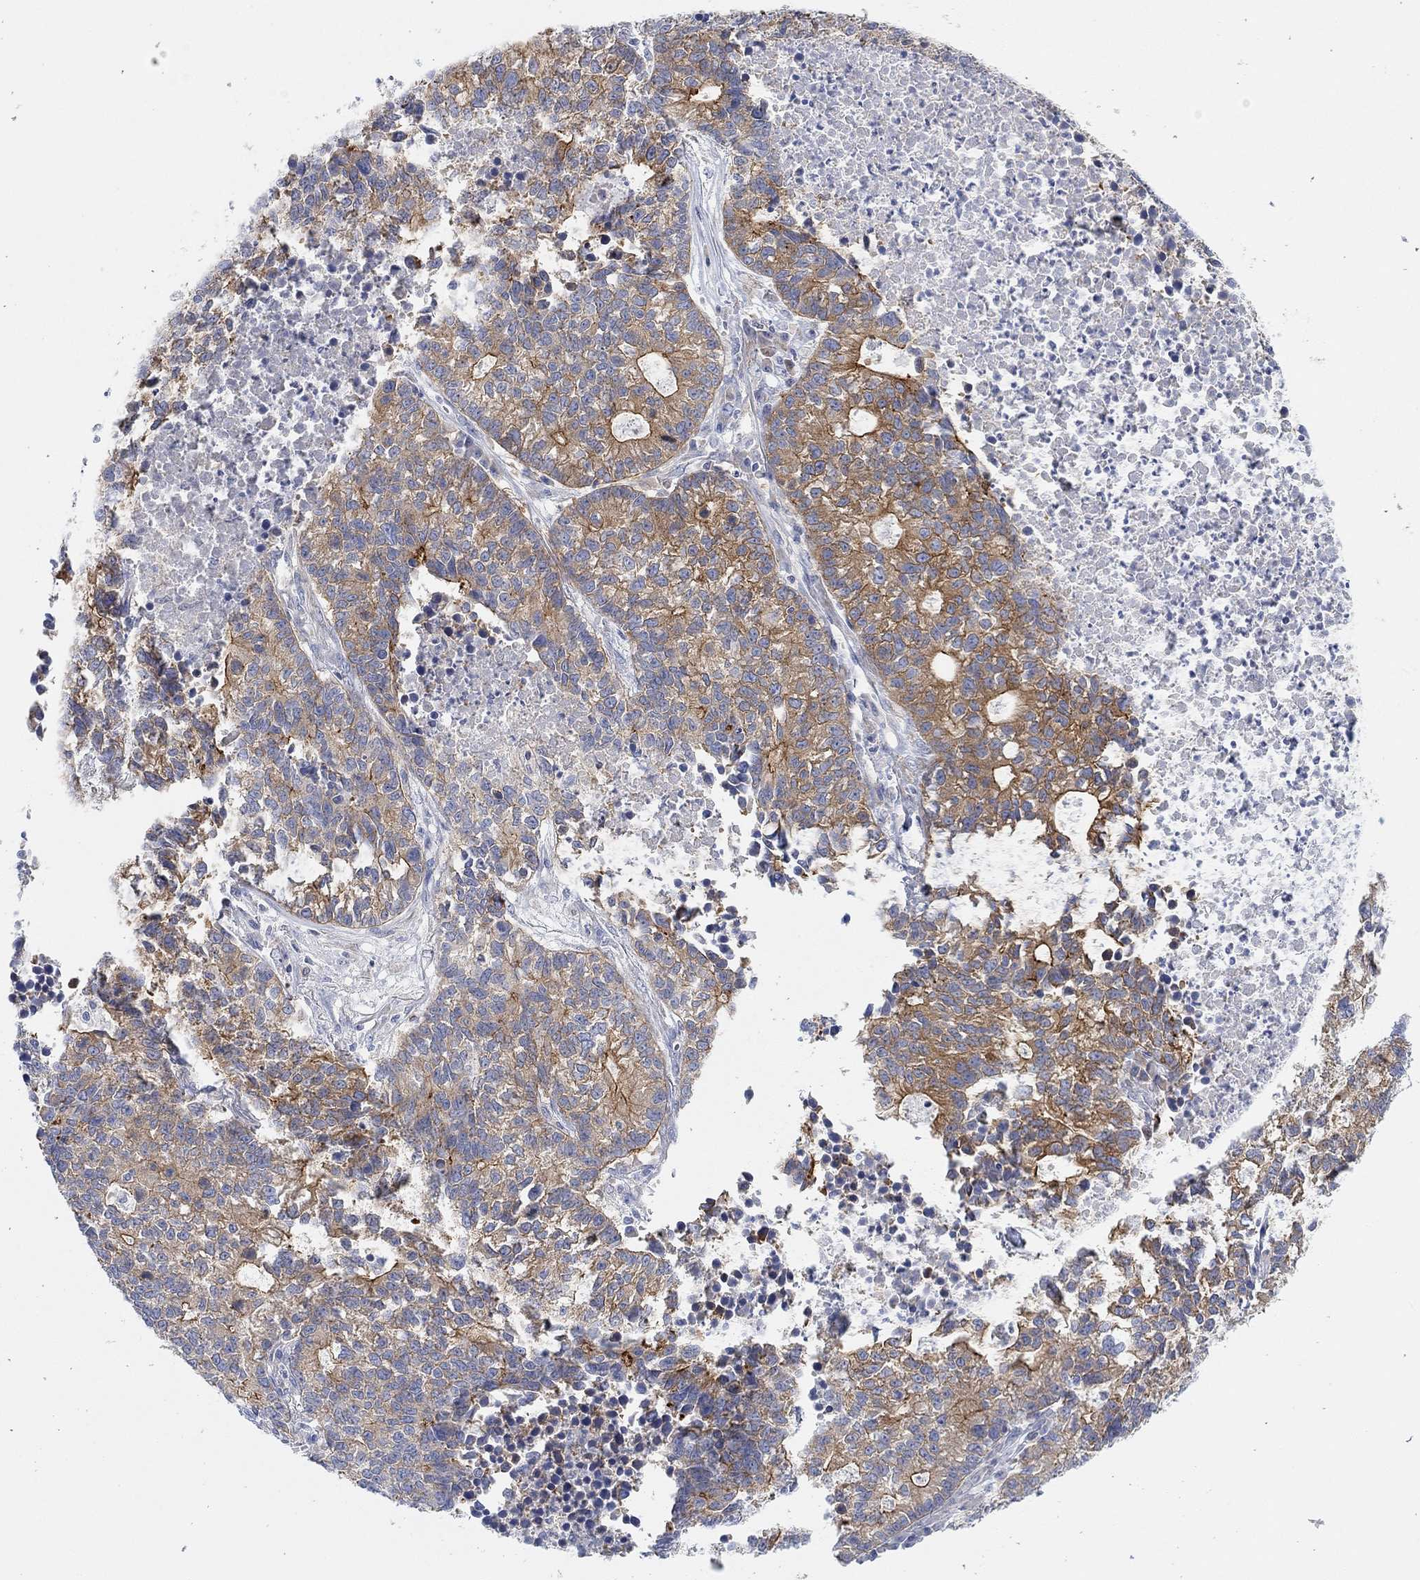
{"staining": {"intensity": "strong", "quantity": "<25%", "location": "cytoplasmic/membranous"}, "tissue": "lung cancer", "cell_type": "Tumor cells", "image_type": "cancer", "snomed": [{"axis": "morphology", "description": "Adenocarcinoma, NOS"}, {"axis": "topography", "description": "Lung"}], "caption": "The histopathology image exhibits staining of lung cancer (adenocarcinoma), revealing strong cytoplasmic/membranous protein positivity (brown color) within tumor cells.", "gene": "RGS1", "patient": {"sex": "male", "age": 57}}